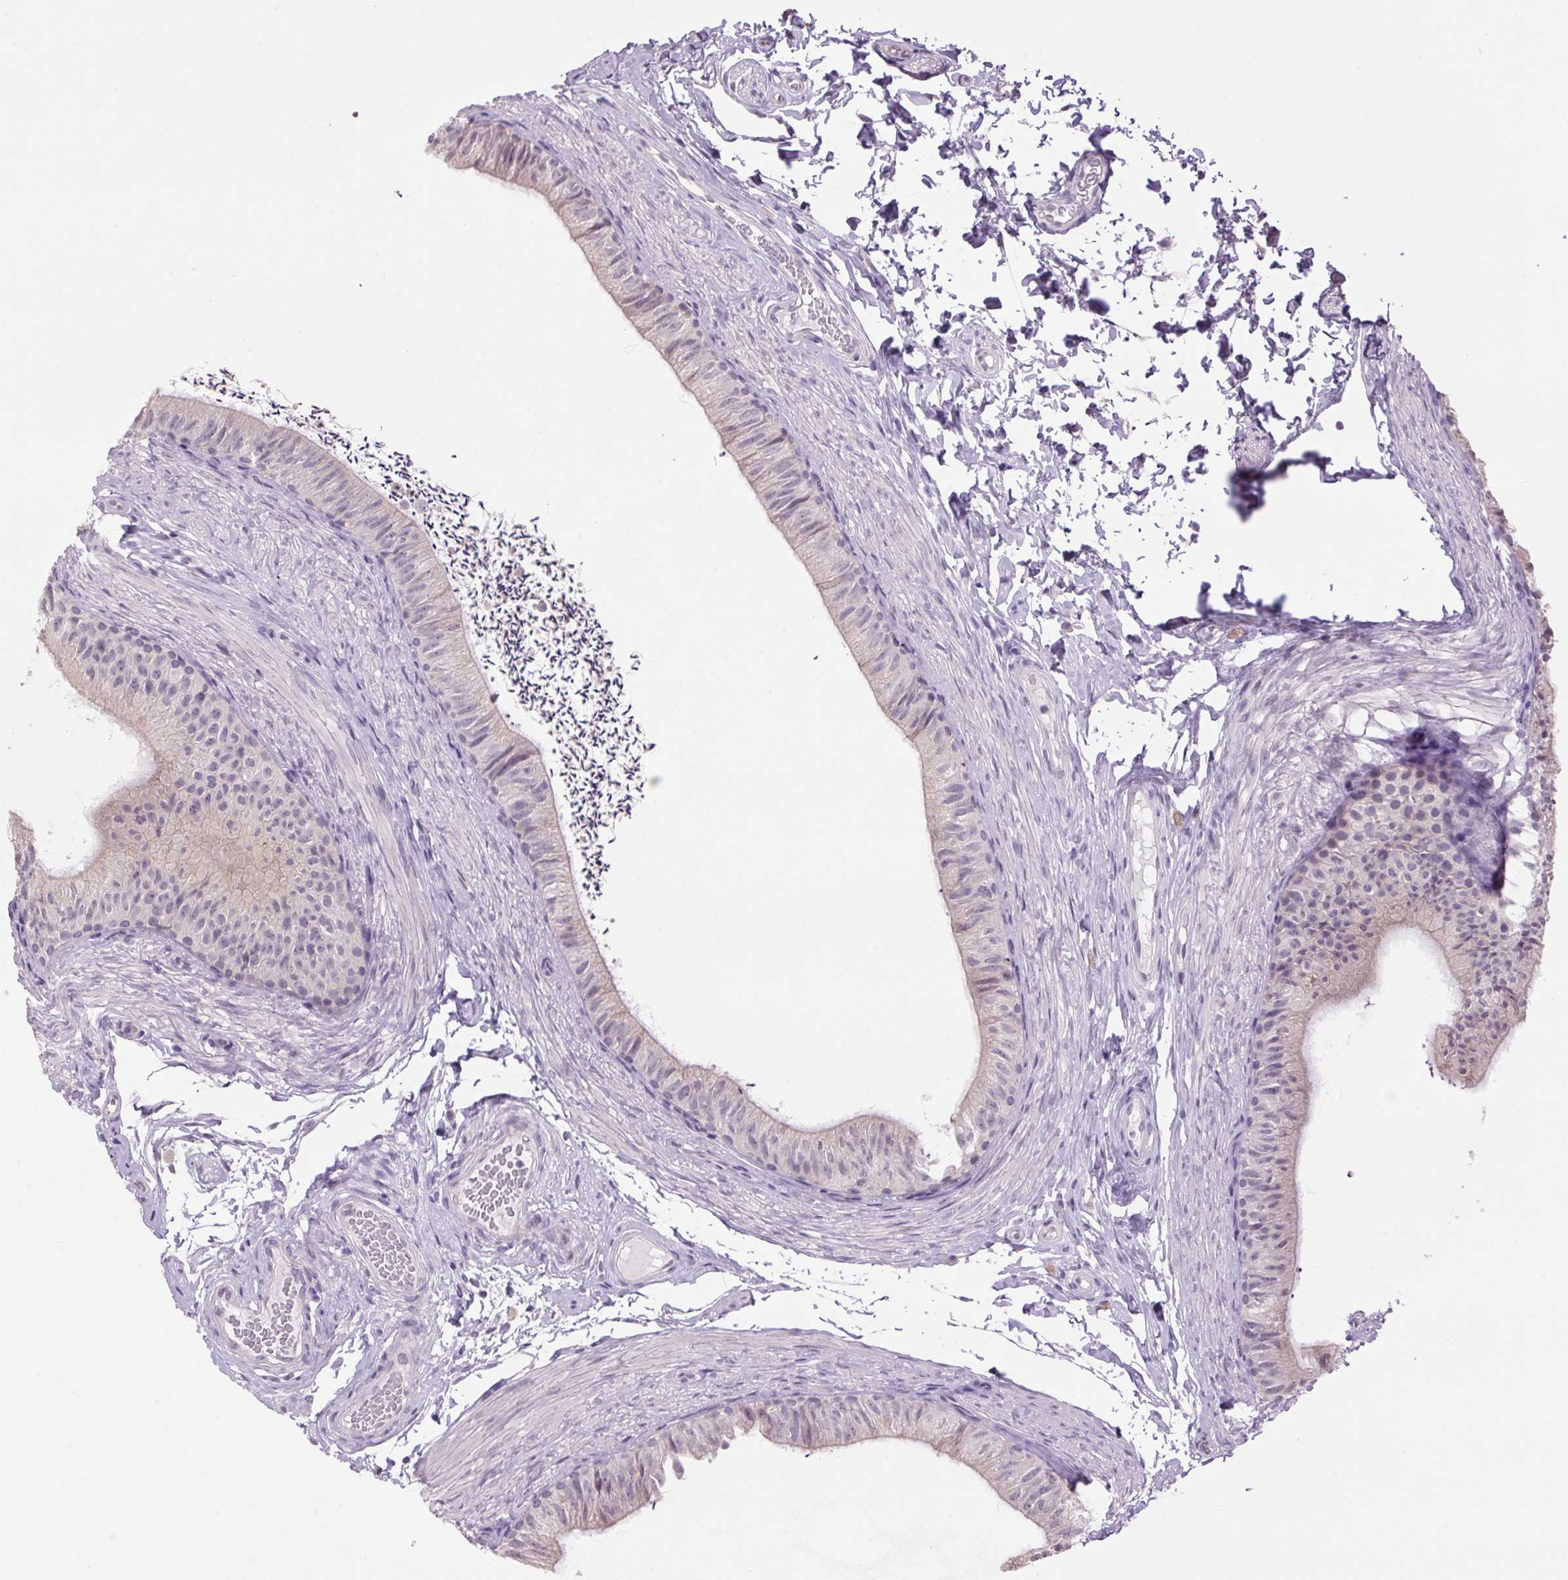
{"staining": {"intensity": "negative", "quantity": "none", "location": "none"}, "tissue": "epididymis", "cell_type": "Glandular cells", "image_type": "normal", "snomed": [{"axis": "morphology", "description": "Normal tissue, NOS"}, {"axis": "topography", "description": "Epididymis, spermatic cord, NOS"}, {"axis": "topography", "description": "Epididymis"}, {"axis": "topography", "description": "Peripheral nerve tissue"}], "caption": "The histopathology image demonstrates no staining of glandular cells in unremarkable epididymis.", "gene": "VWA3B", "patient": {"sex": "male", "age": 29}}